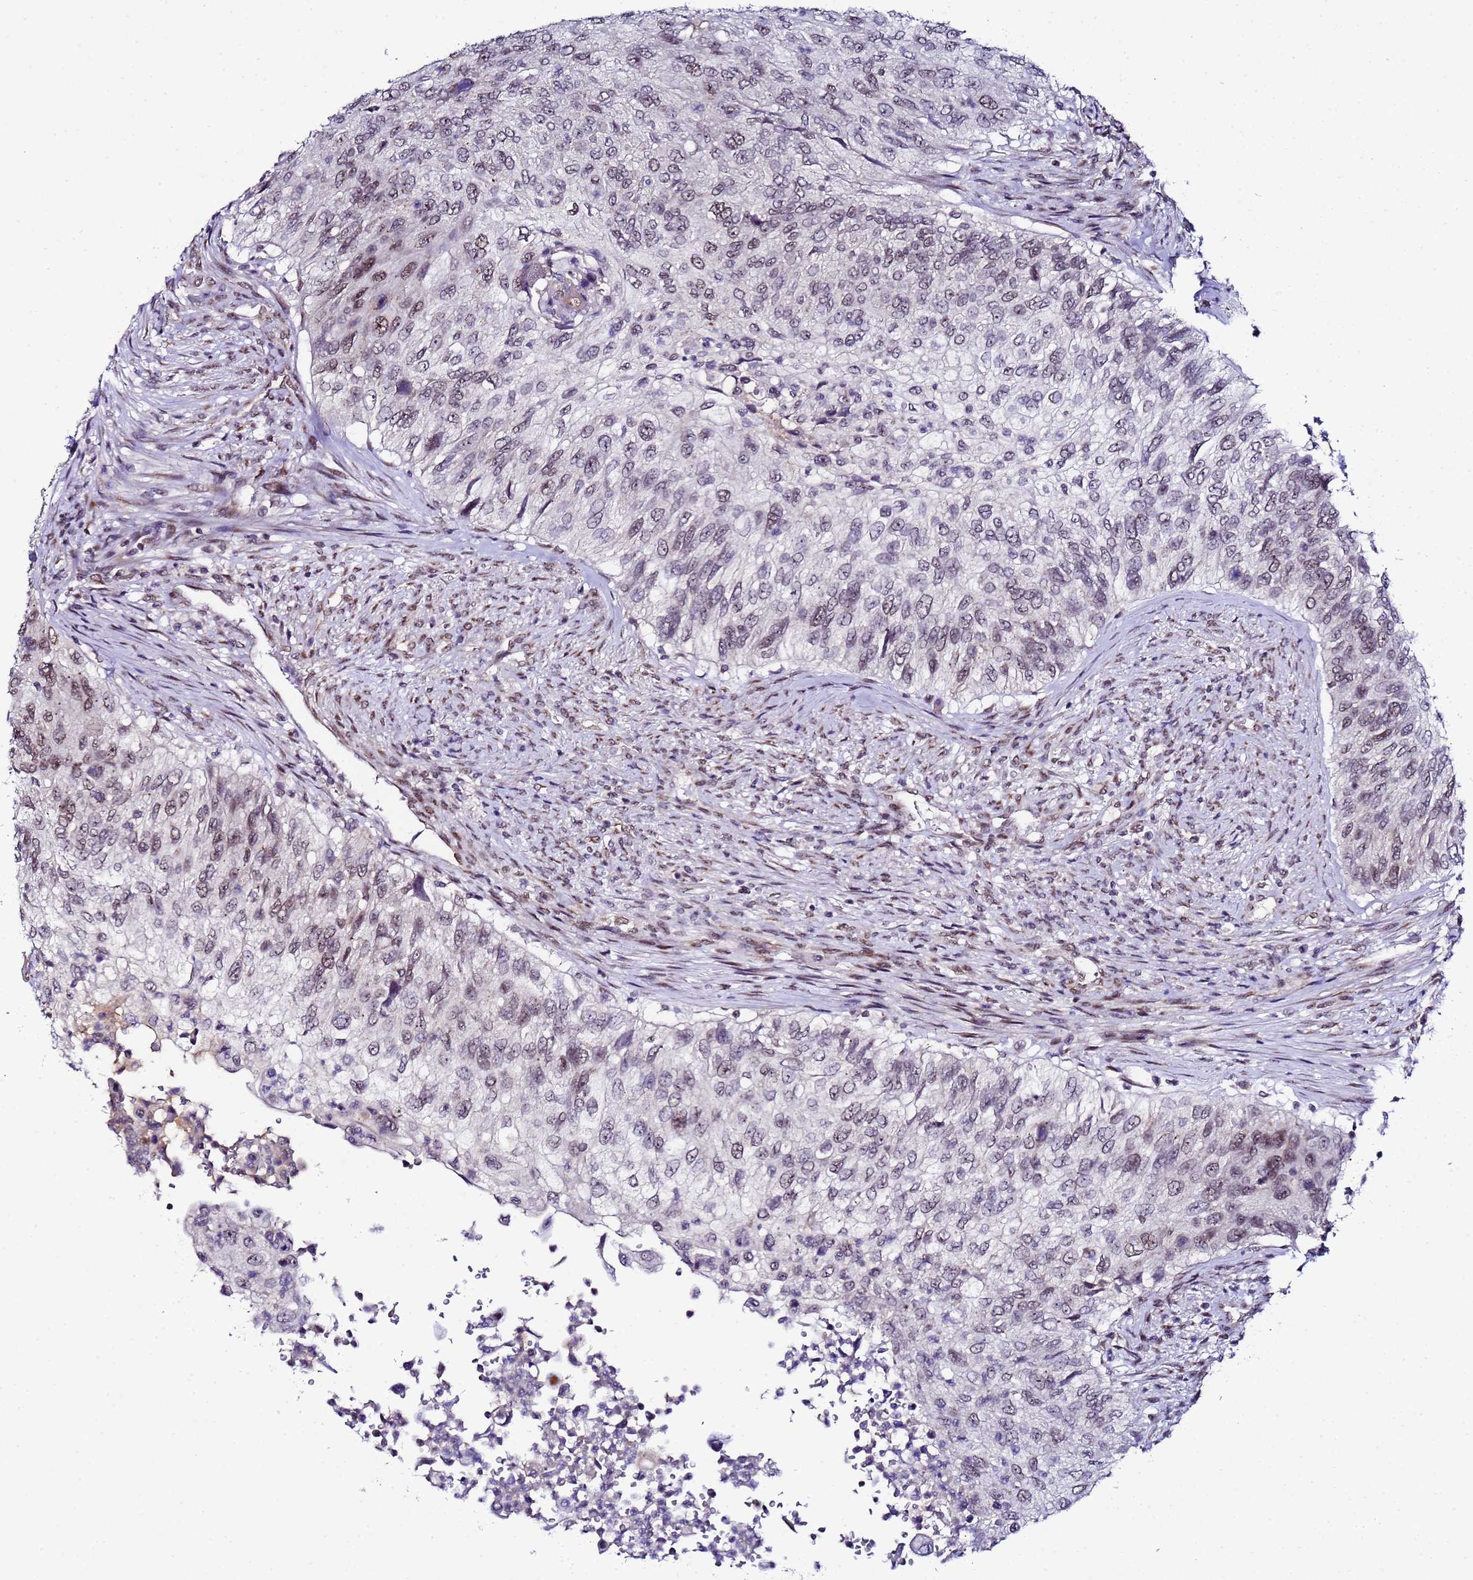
{"staining": {"intensity": "moderate", "quantity": "<25%", "location": "nuclear"}, "tissue": "urothelial cancer", "cell_type": "Tumor cells", "image_type": "cancer", "snomed": [{"axis": "morphology", "description": "Urothelial carcinoma, High grade"}, {"axis": "topography", "description": "Urinary bladder"}], "caption": "Protein expression analysis of human urothelial carcinoma (high-grade) reveals moderate nuclear positivity in about <25% of tumor cells.", "gene": "C19orf47", "patient": {"sex": "female", "age": 60}}